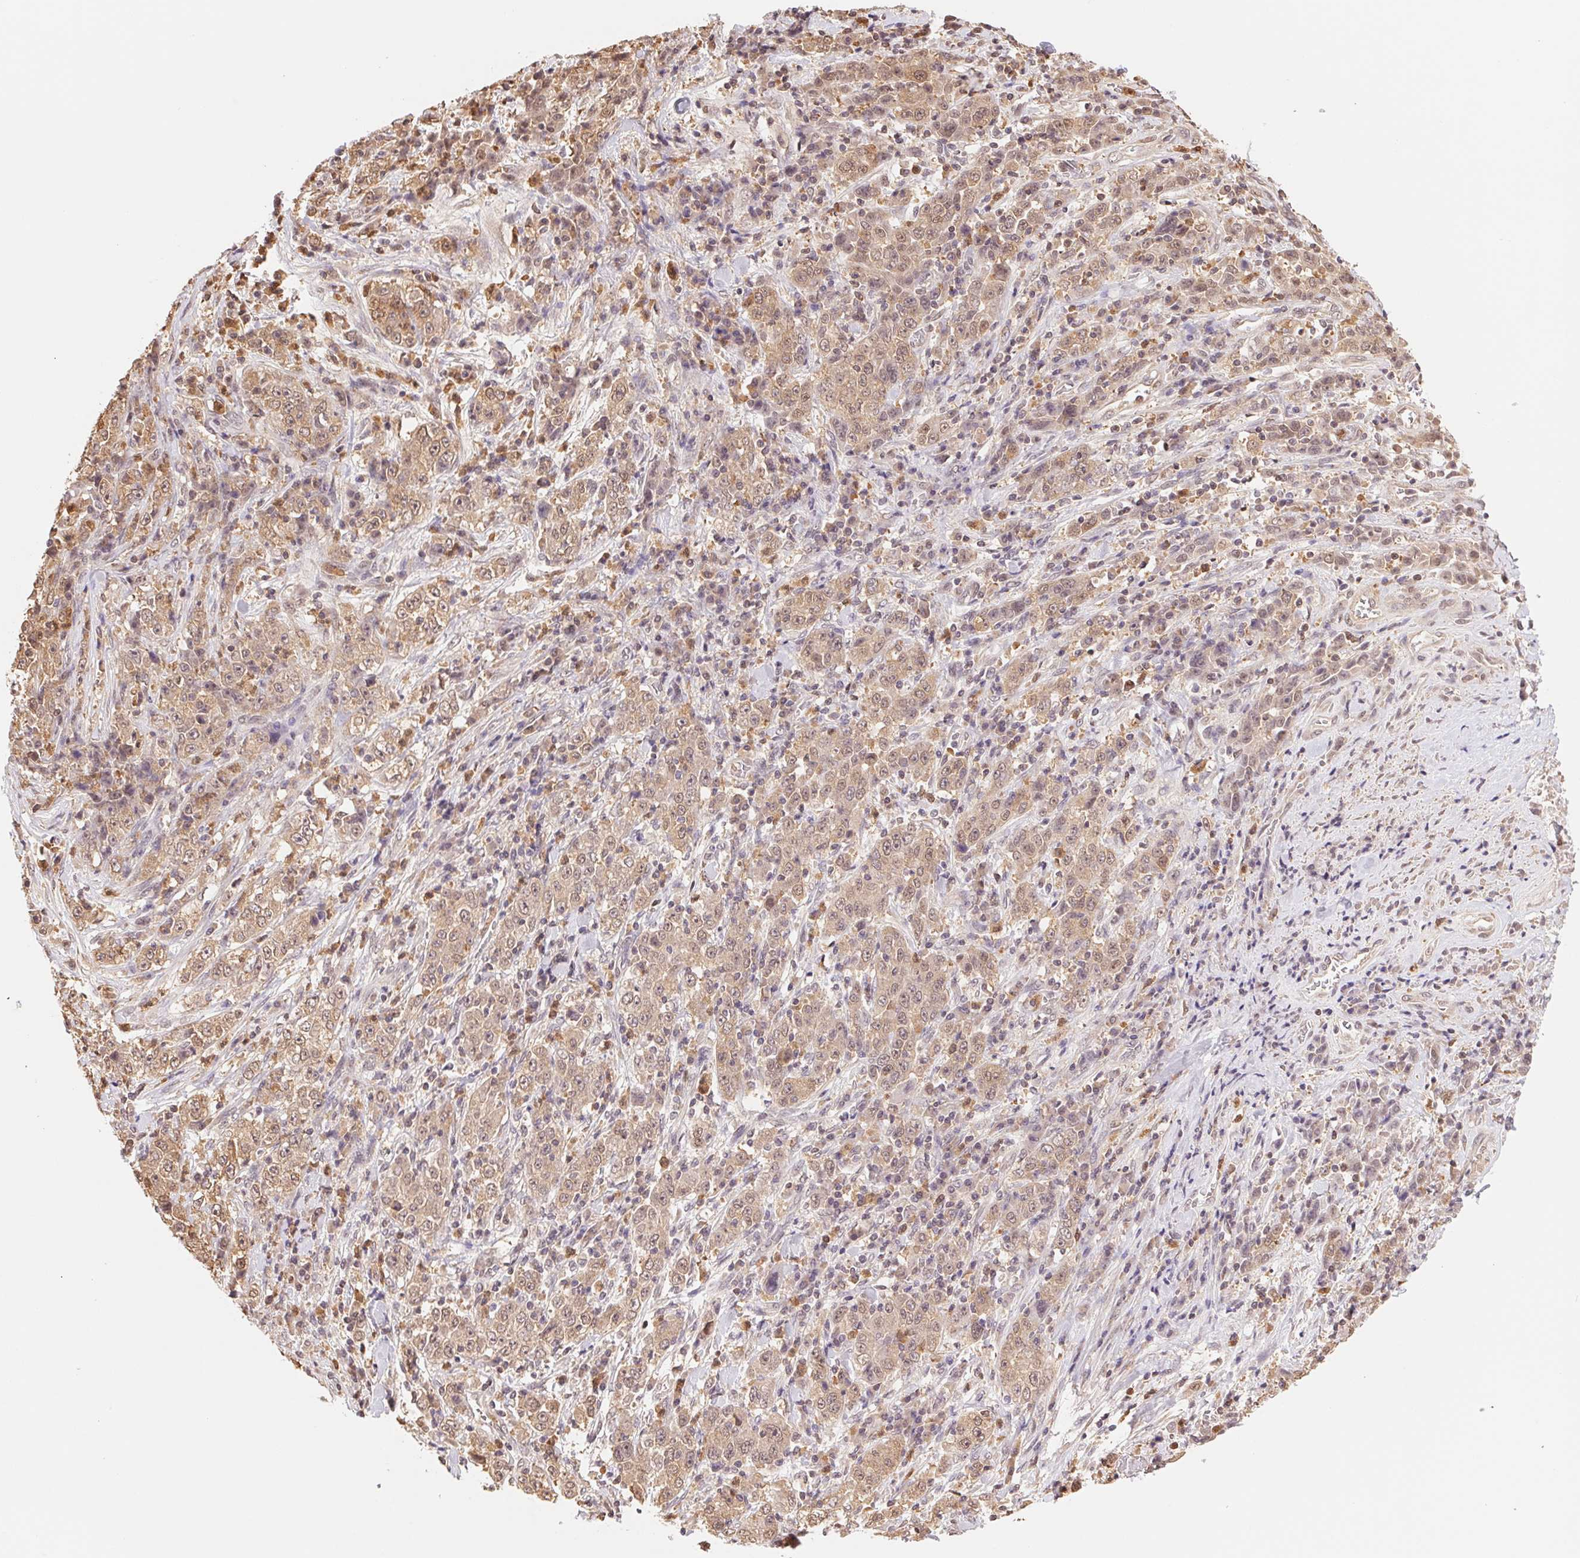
{"staining": {"intensity": "weak", "quantity": ">75%", "location": "cytoplasmic/membranous,nuclear"}, "tissue": "stomach cancer", "cell_type": "Tumor cells", "image_type": "cancer", "snomed": [{"axis": "morphology", "description": "Normal tissue, NOS"}, {"axis": "morphology", "description": "Adenocarcinoma, NOS"}, {"axis": "topography", "description": "Stomach, upper"}, {"axis": "topography", "description": "Stomach"}], "caption": "Human adenocarcinoma (stomach) stained with a protein marker displays weak staining in tumor cells.", "gene": "CDC123", "patient": {"sex": "male", "age": 59}}